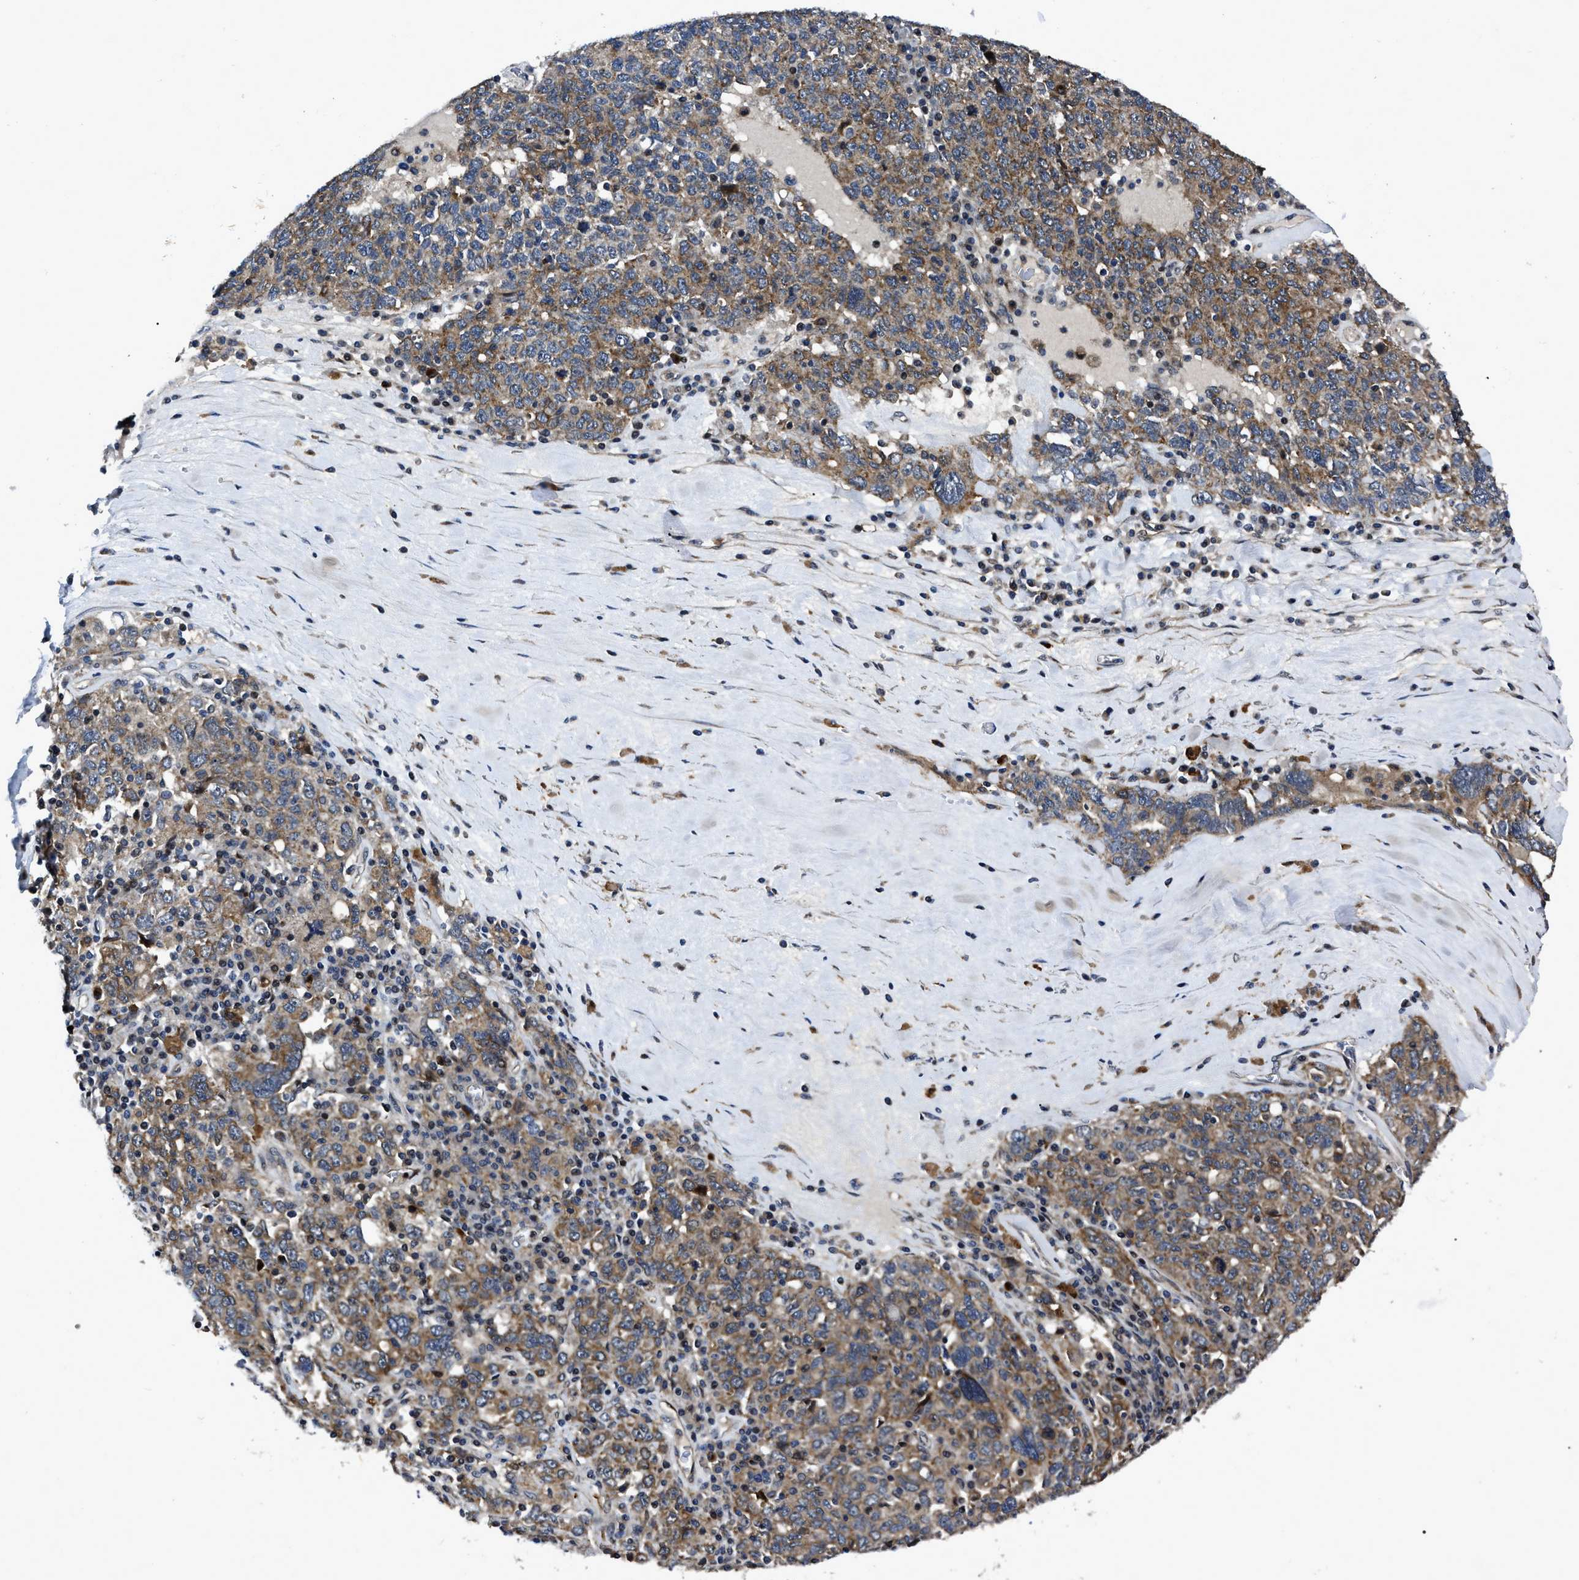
{"staining": {"intensity": "moderate", "quantity": ">75%", "location": "cytoplasmic/membranous"}, "tissue": "ovarian cancer", "cell_type": "Tumor cells", "image_type": "cancer", "snomed": [{"axis": "morphology", "description": "Carcinoma, endometroid"}, {"axis": "topography", "description": "Ovary"}], "caption": "Immunohistochemistry micrograph of human ovarian cancer stained for a protein (brown), which reveals medium levels of moderate cytoplasmic/membranous staining in about >75% of tumor cells.", "gene": "PPWD1", "patient": {"sex": "female", "age": 62}}